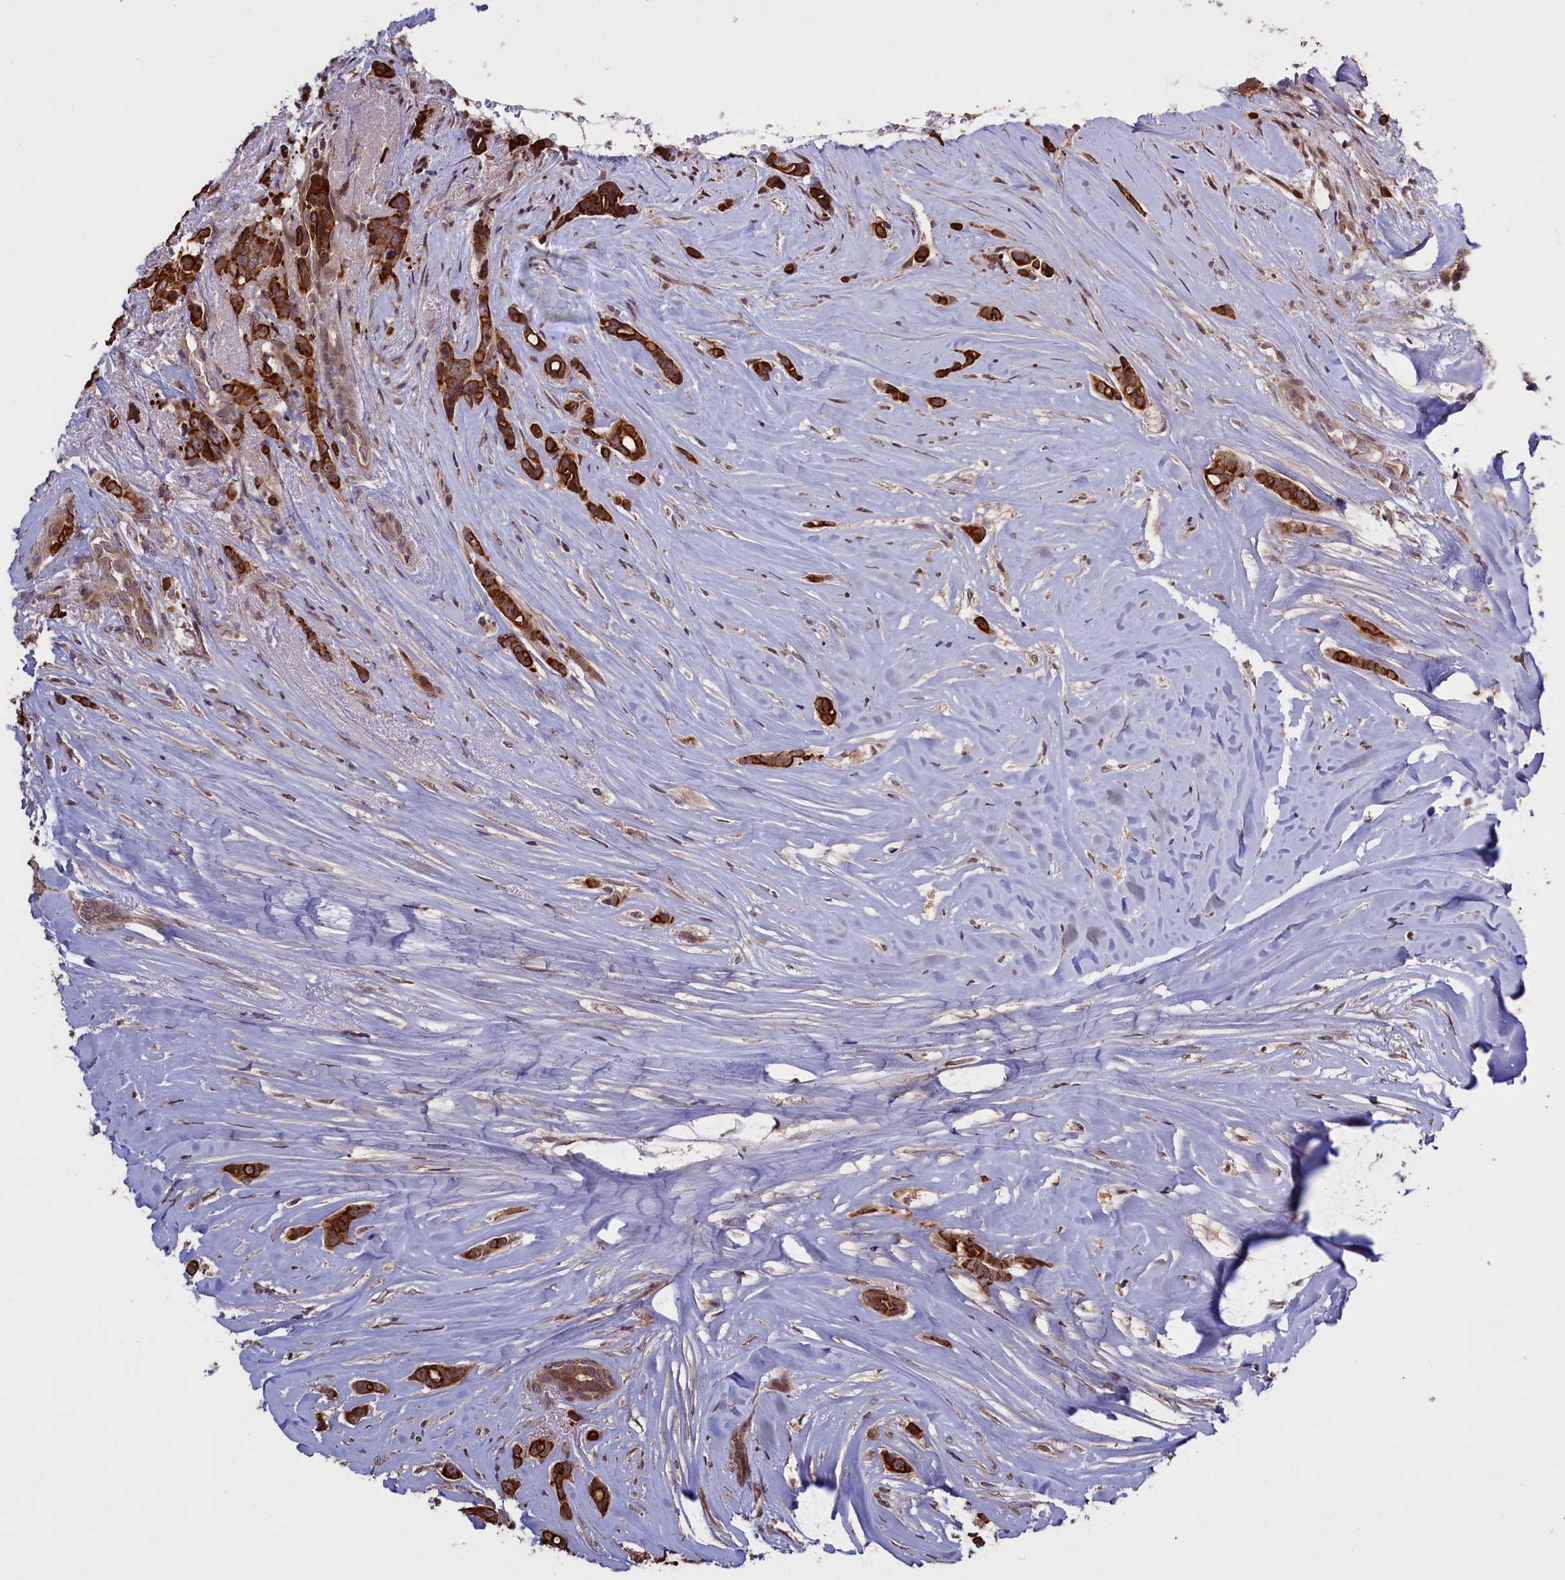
{"staining": {"intensity": "strong", "quantity": ">75%", "location": "cytoplasmic/membranous"}, "tissue": "breast cancer", "cell_type": "Tumor cells", "image_type": "cancer", "snomed": [{"axis": "morphology", "description": "Lobular carcinoma"}, {"axis": "topography", "description": "Breast"}], "caption": "Breast cancer (lobular carcinoma) tissue shows strong cytoplasmic/membranous positivity in about >75% of tumor cells", "gene": "DENND1B", "patient": {"sex": "female", "age": 51}}